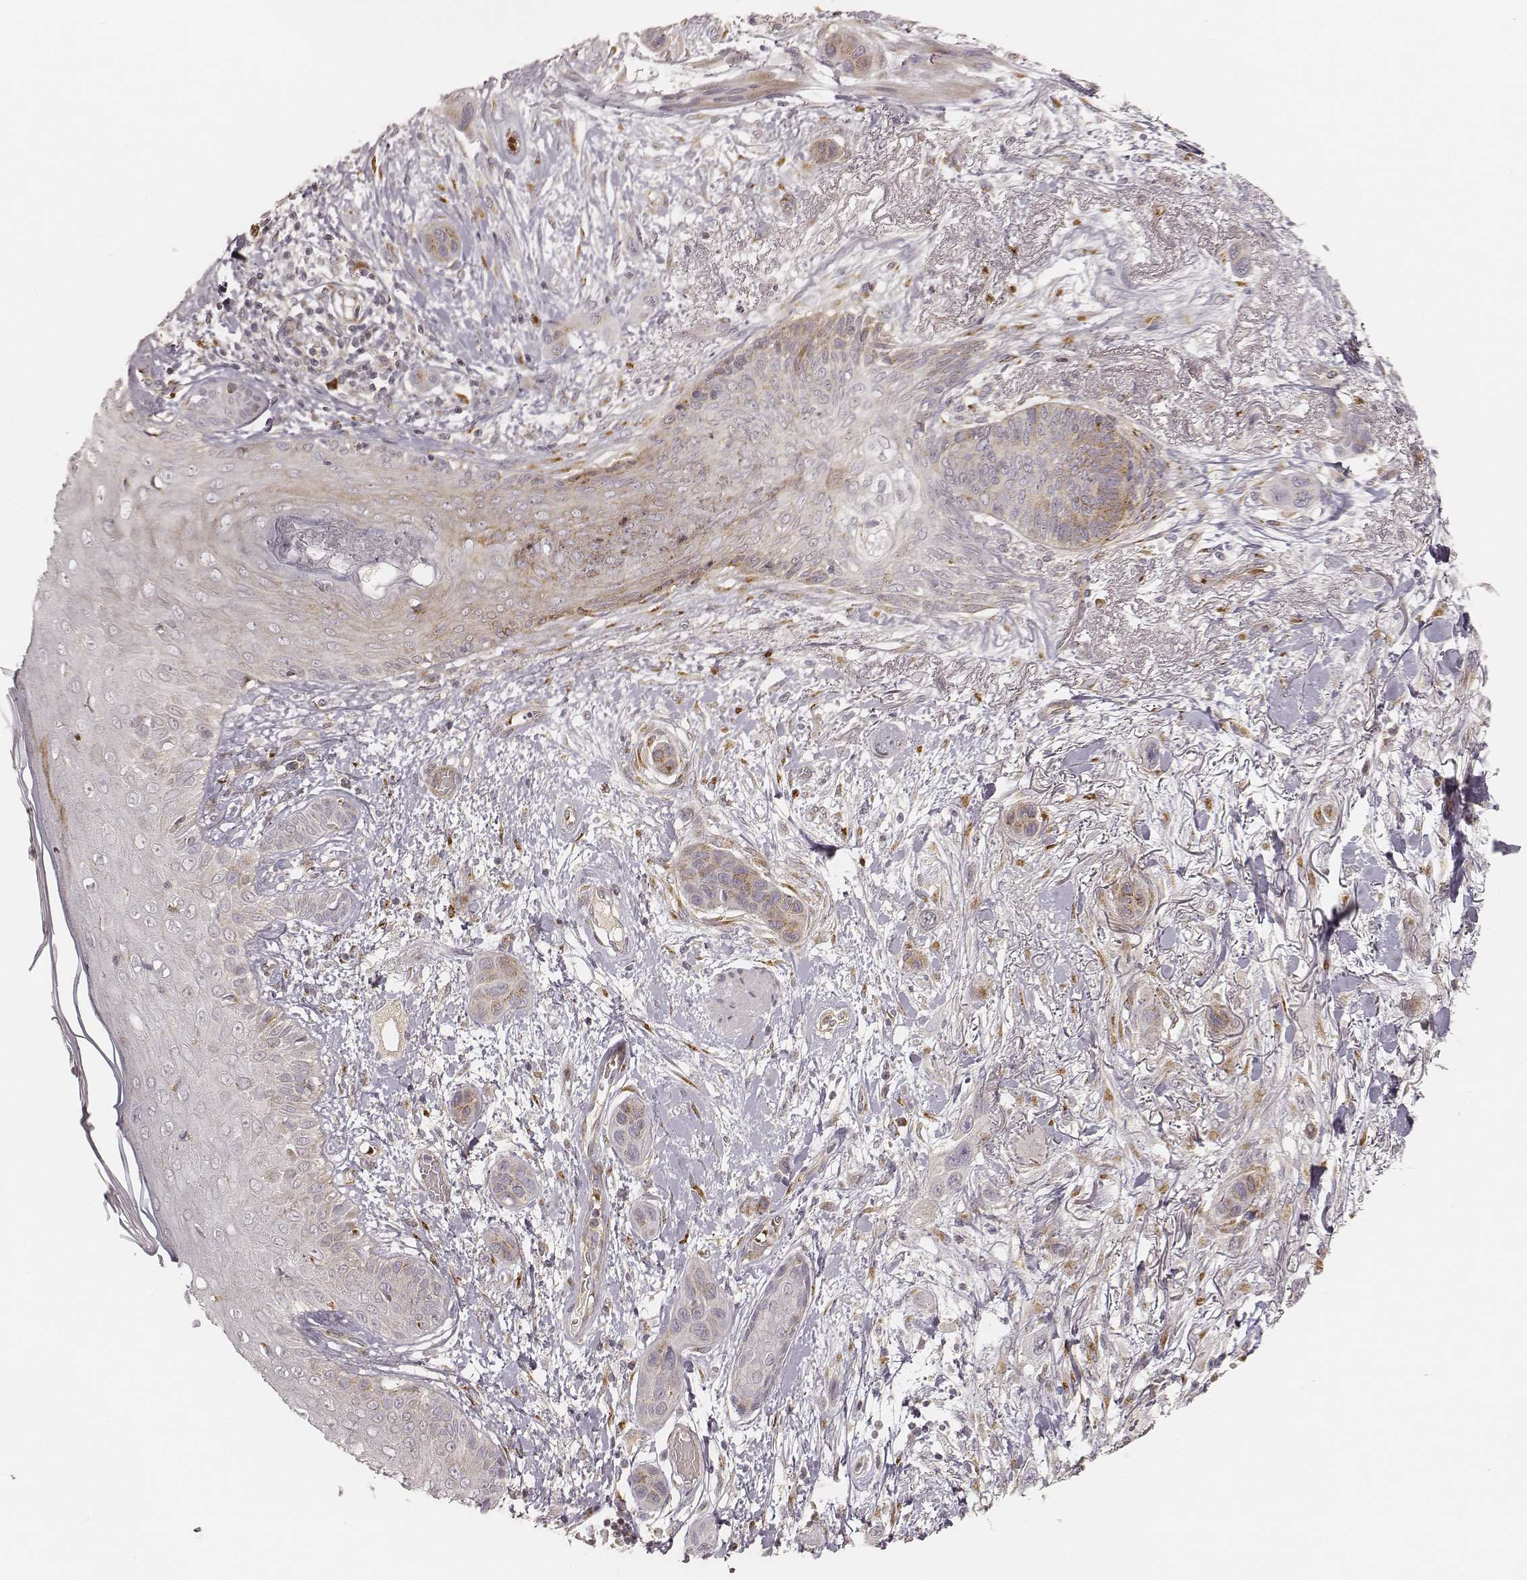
{"staining": {"intensity": "moderate", "quantity": "<25%", "location": "cytoplasmic/membranous"}, "tissue": "skin cancer", "cell_type": "Tumor cells", "image_type": "cancer", "snomed": [{"axis": "morphology", "description": "Squamous cell carcinoma, NOS"}, {"axis": "topography", "description": "Skin"}], "caption": "An IHC micrograph of tumor tissue is shown. Protein staining in brown labels moderate cytoplasmic/membranous positivity in squamous cell carcinoma (skin) within tumor cells. (DAB (3,3'-diaminobenzidine) = brown stain, brightfield microscopy at high magnification).", "gene": "GORASP2", "patient": {"sex": "male", "age": 79}}